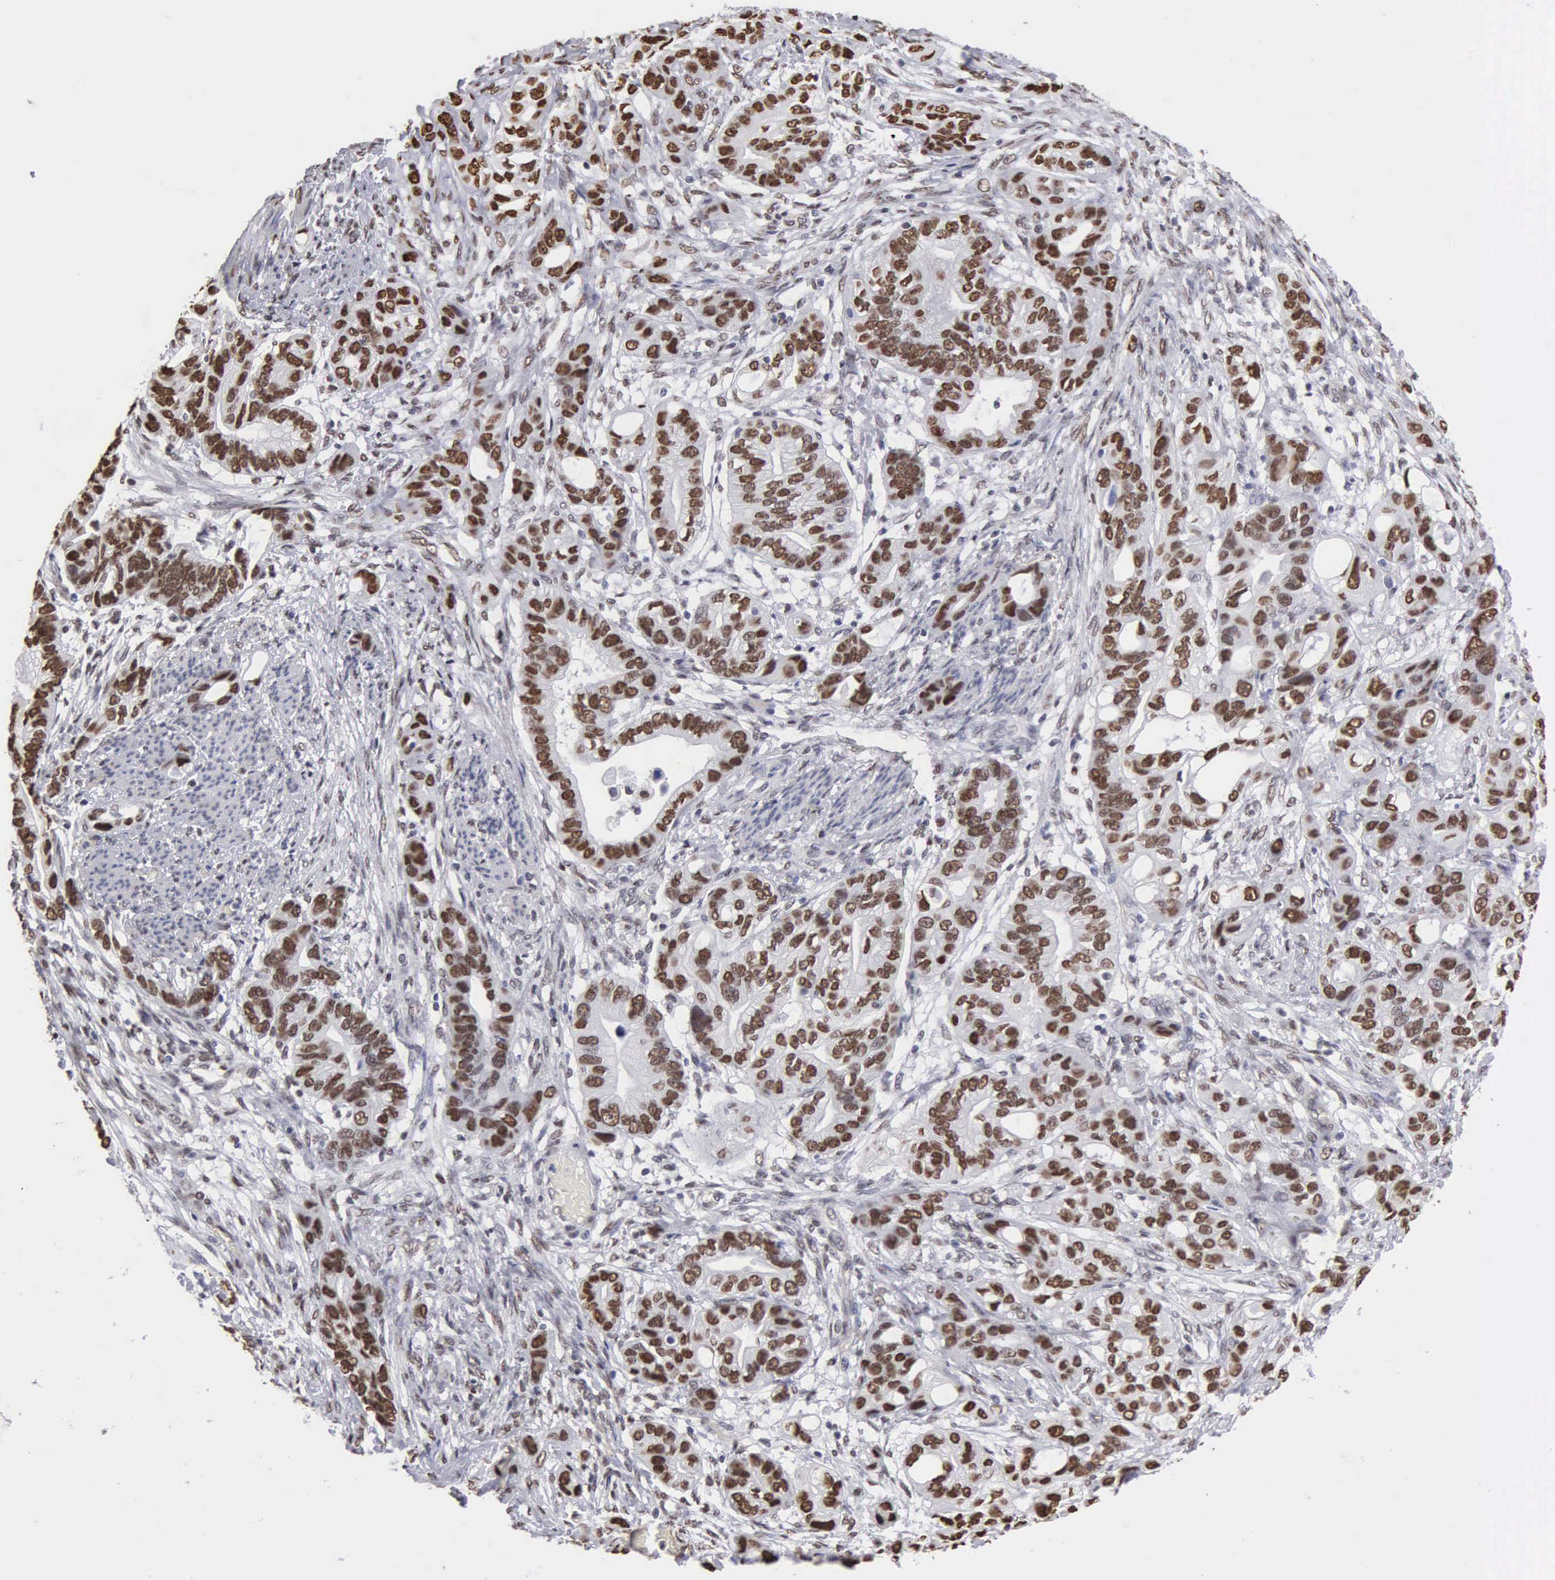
{"staining": {"intensity": "strong", "quantity": ">75%", "location": "nuclear"}, "tissue": "stomach cancer", "cell_type": "Tumor cells", "image_type": "cancer", "snomed": [{"axis": "morphology", "description": "Adenocarcinoma, NOS"}, {"axis": "topography", "description": "Stomach, upper"}], "caption": "A high-resolution micrograph shows immunohistochemistry (IHC) staining of adenocarcinoma (stomach), which demonstrates strong nuclear expression in about >75% of tumor cells. (DAB = brown stain, brightfield microscopy at high magnification).", "gene": "CCNG1", "patient": {"sex": "male", "age": 47}}